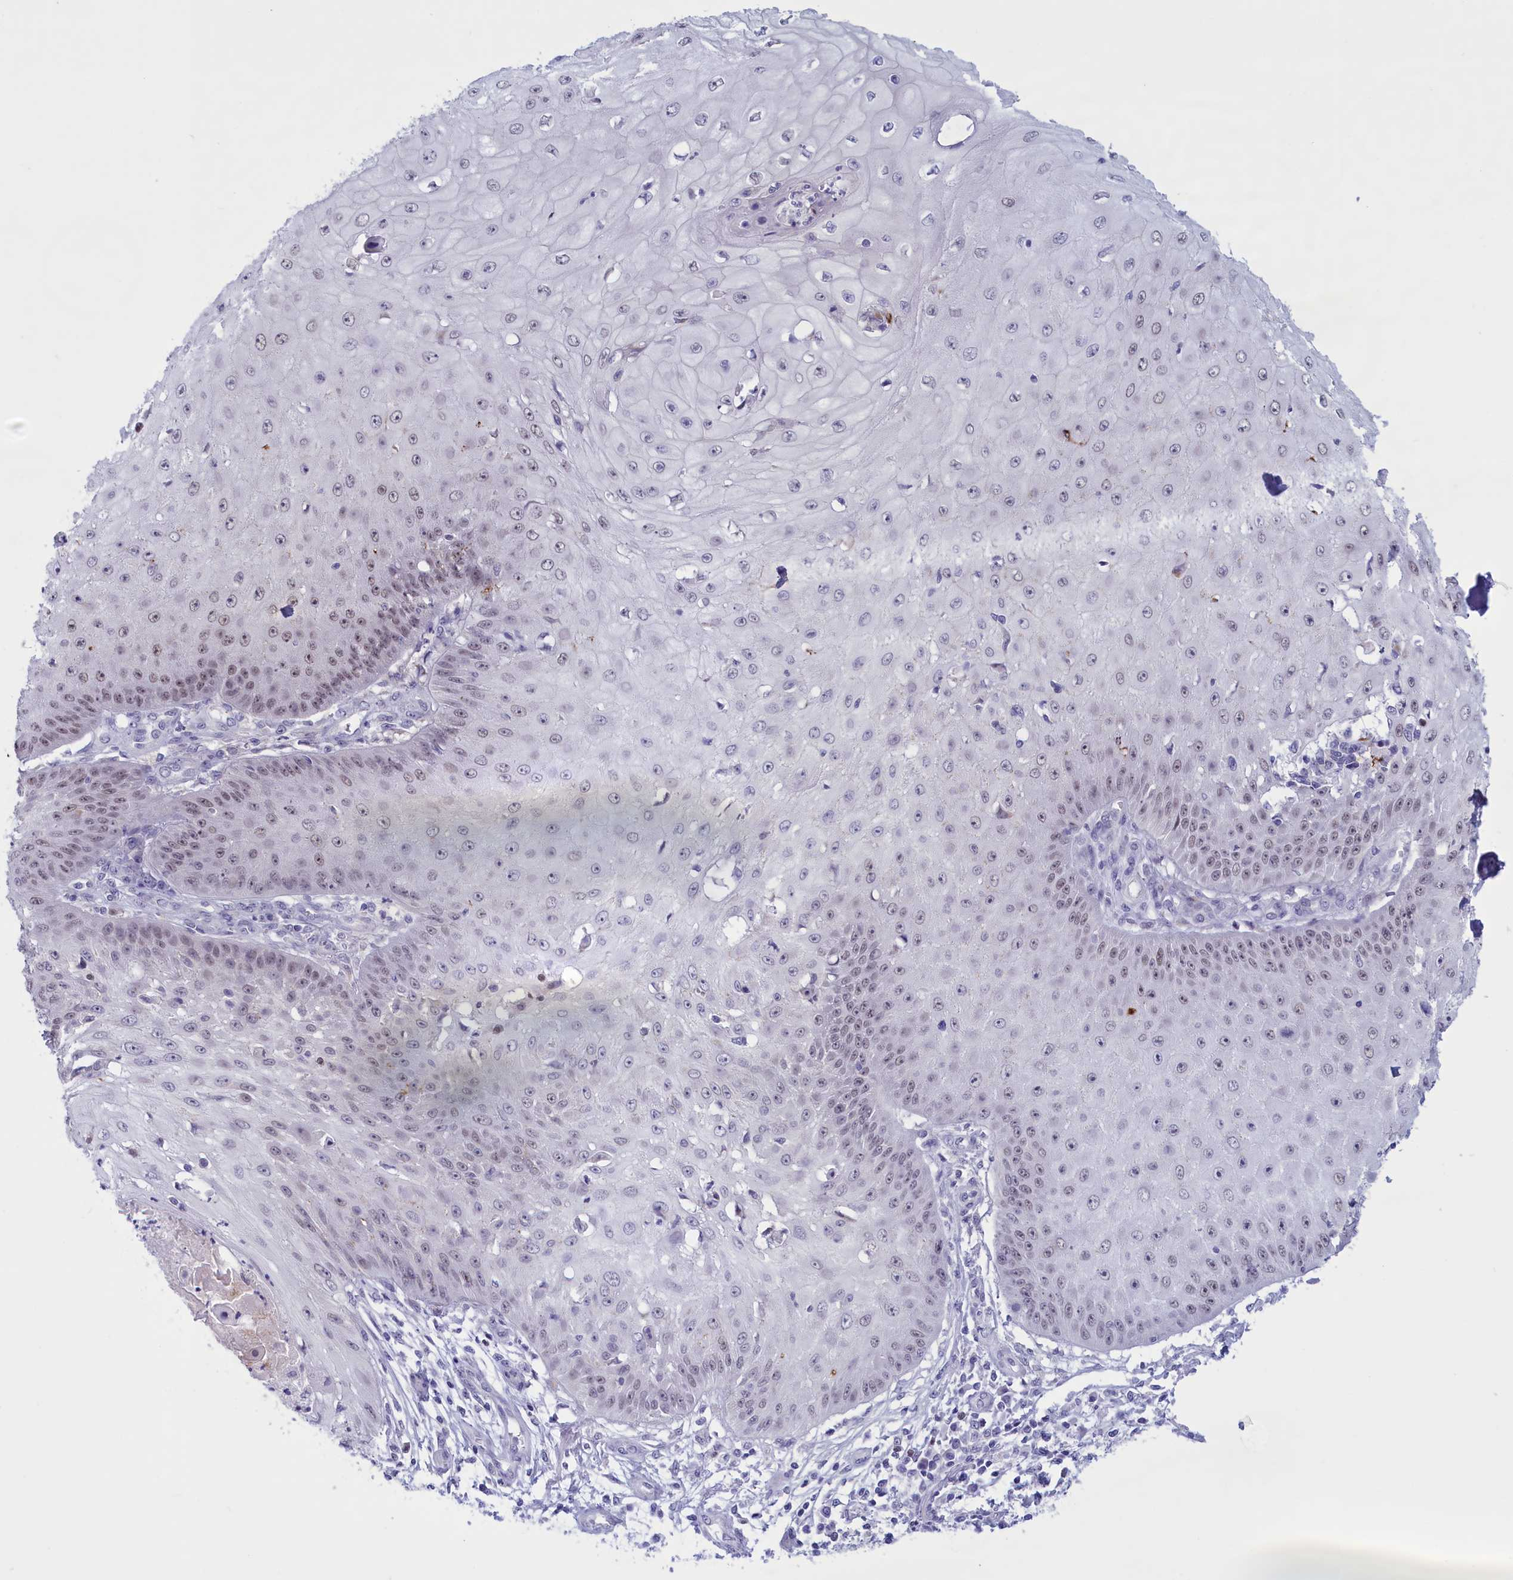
{"staining": {"intensity": "weak", "quantity": "<25%", "location": "nuclear"}, "tissue": "skin cancer", "cell_type": "Tumor cells", "image_type": "cancer", "snomed": [{"axis": "morphology", "description": "Squamous cell carcinoma, NOS"}, {"axis": "topography", "description": "Skin"}], "caption": "Protein analysis of skin squamous cell carcinoma shows no significant staining in tumor cells.", "gene": "ELOA2", "patient": {"sex": "male", "age": 70}}